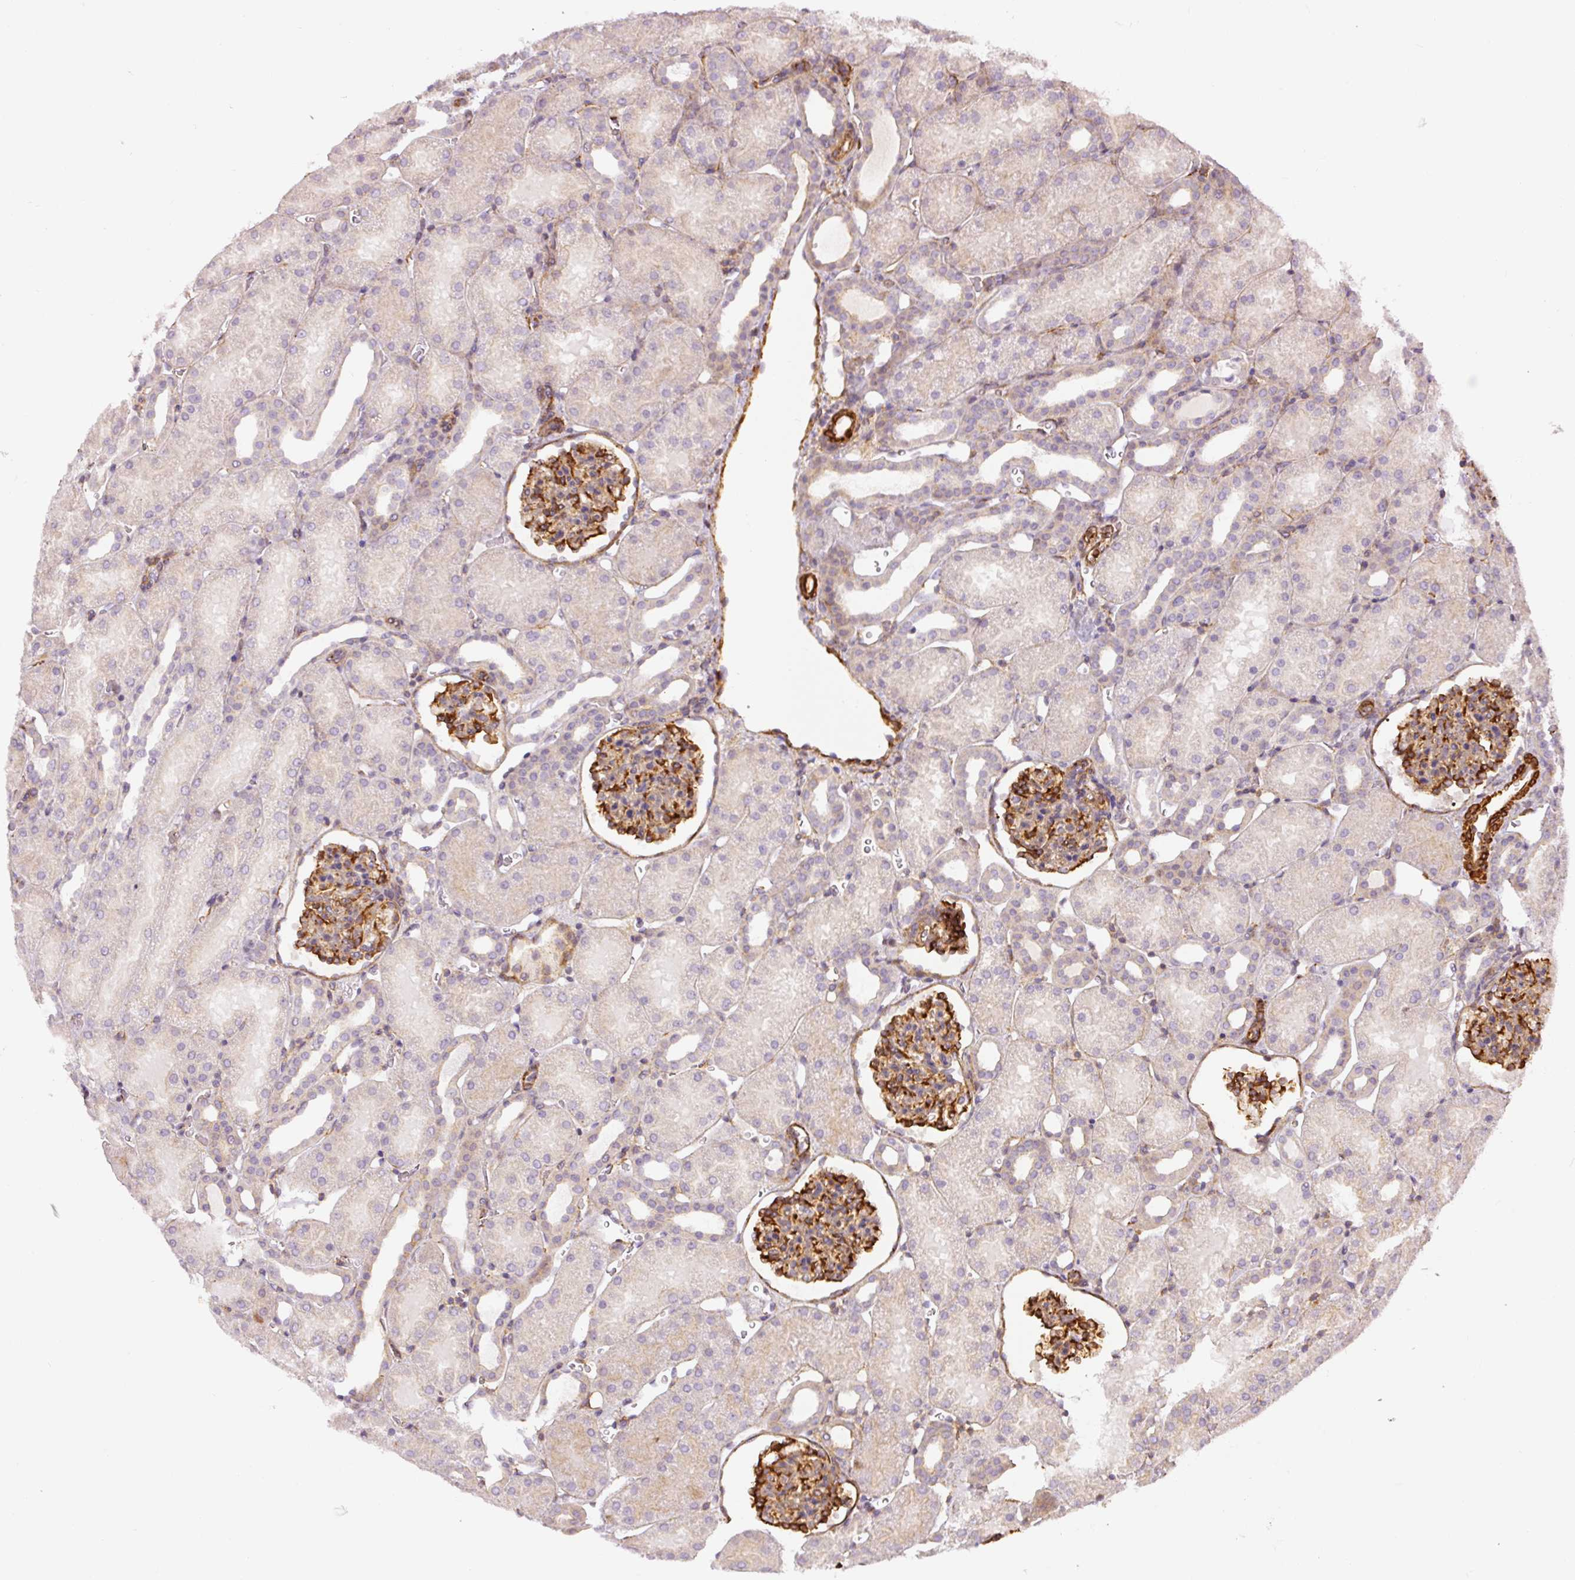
{"staining": {"intensity": "strong", "quantity": "25%-75%", "location": "cytoplasmic/membranous"}, "tissue": "kidney", "cell_type": "Cells in glomeruli", "image_type": "normal", "snomed": [{"axis": "morphology", "description": "Normal tissue, NOS"}, {"axis": "topography", "description": "Kidney"}], "caption": "High-power microscopy captured an IHC micrograph of unremarkable kidney, revealing strong cytoplasmic/membranous expression in about 25%-75% of cells in glomeruli.", "gene": "MYL12A", "patient": {"sex": "male", "age": 2}}